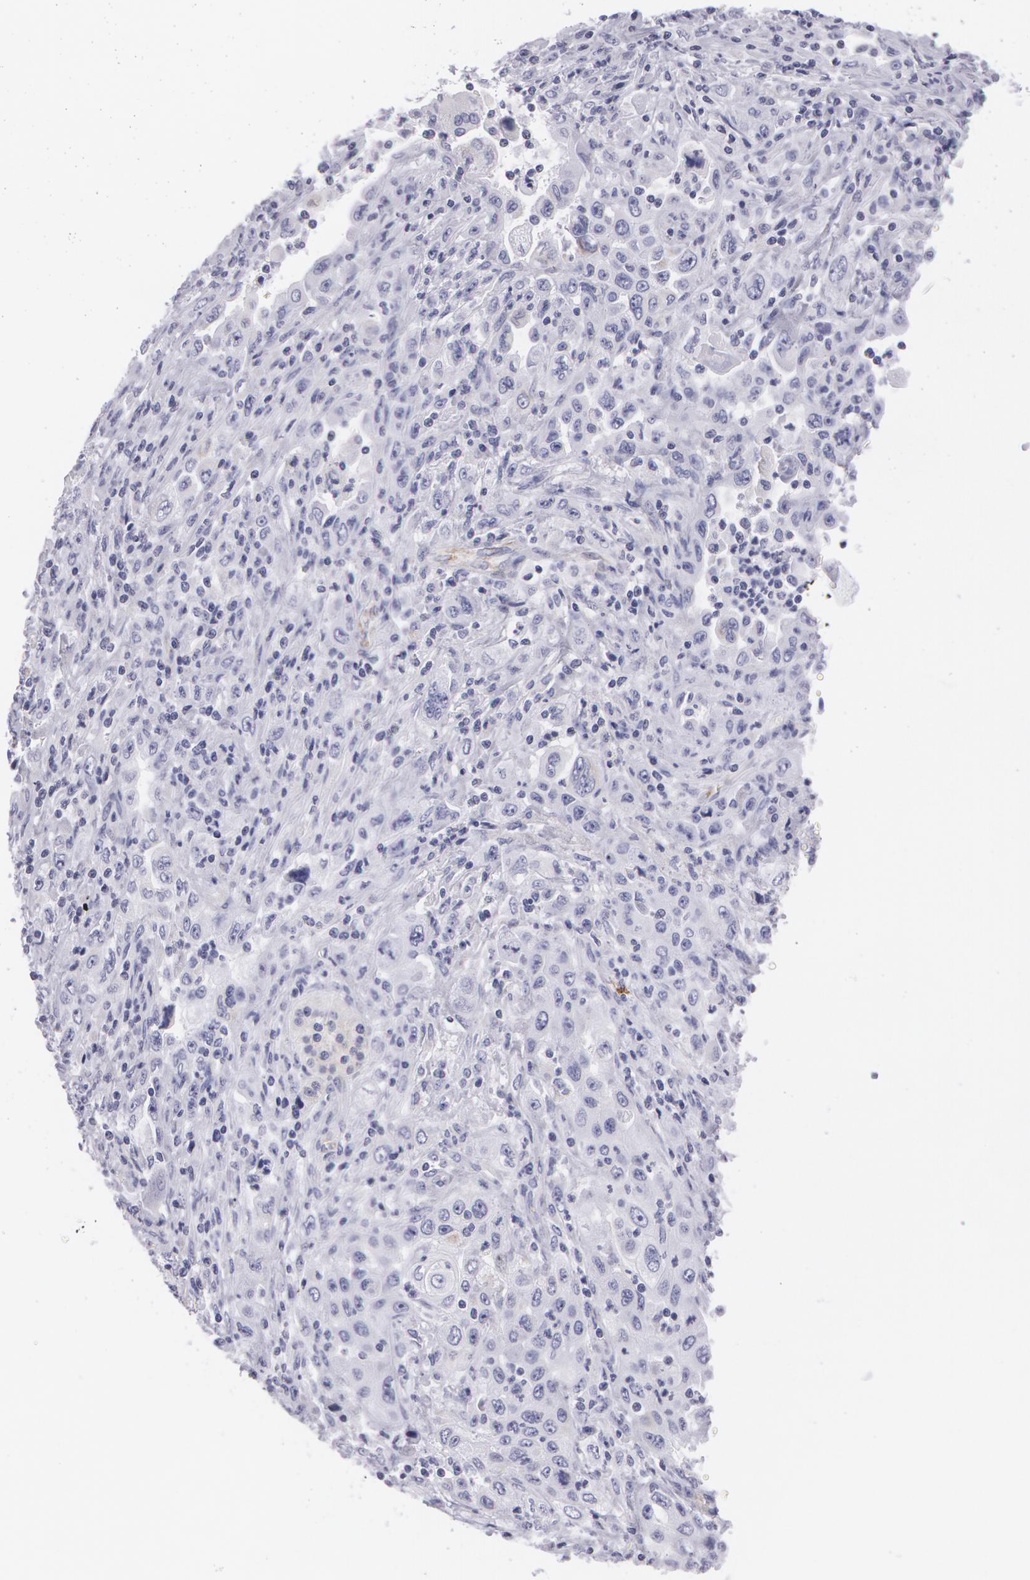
{"staining": {"intensity": "negative", "quantity": "none", "location": "none"}, "tissue": "pancreatic cancer", "cell_type": "Tumor cells", "image_type": "cancer", "snomed": [{"axis": "morphology", "description": "Adenocarcinoma, NOS"}, {"axis": "topography", "description": "Pancreas"}], "caption": "This is an IHC micrograph of pancreatic cancer (adenocarcinoma). There is no expression in tumor cells.", "gene": "AMACR", "patient": {"sex": "male", "age": 70}}